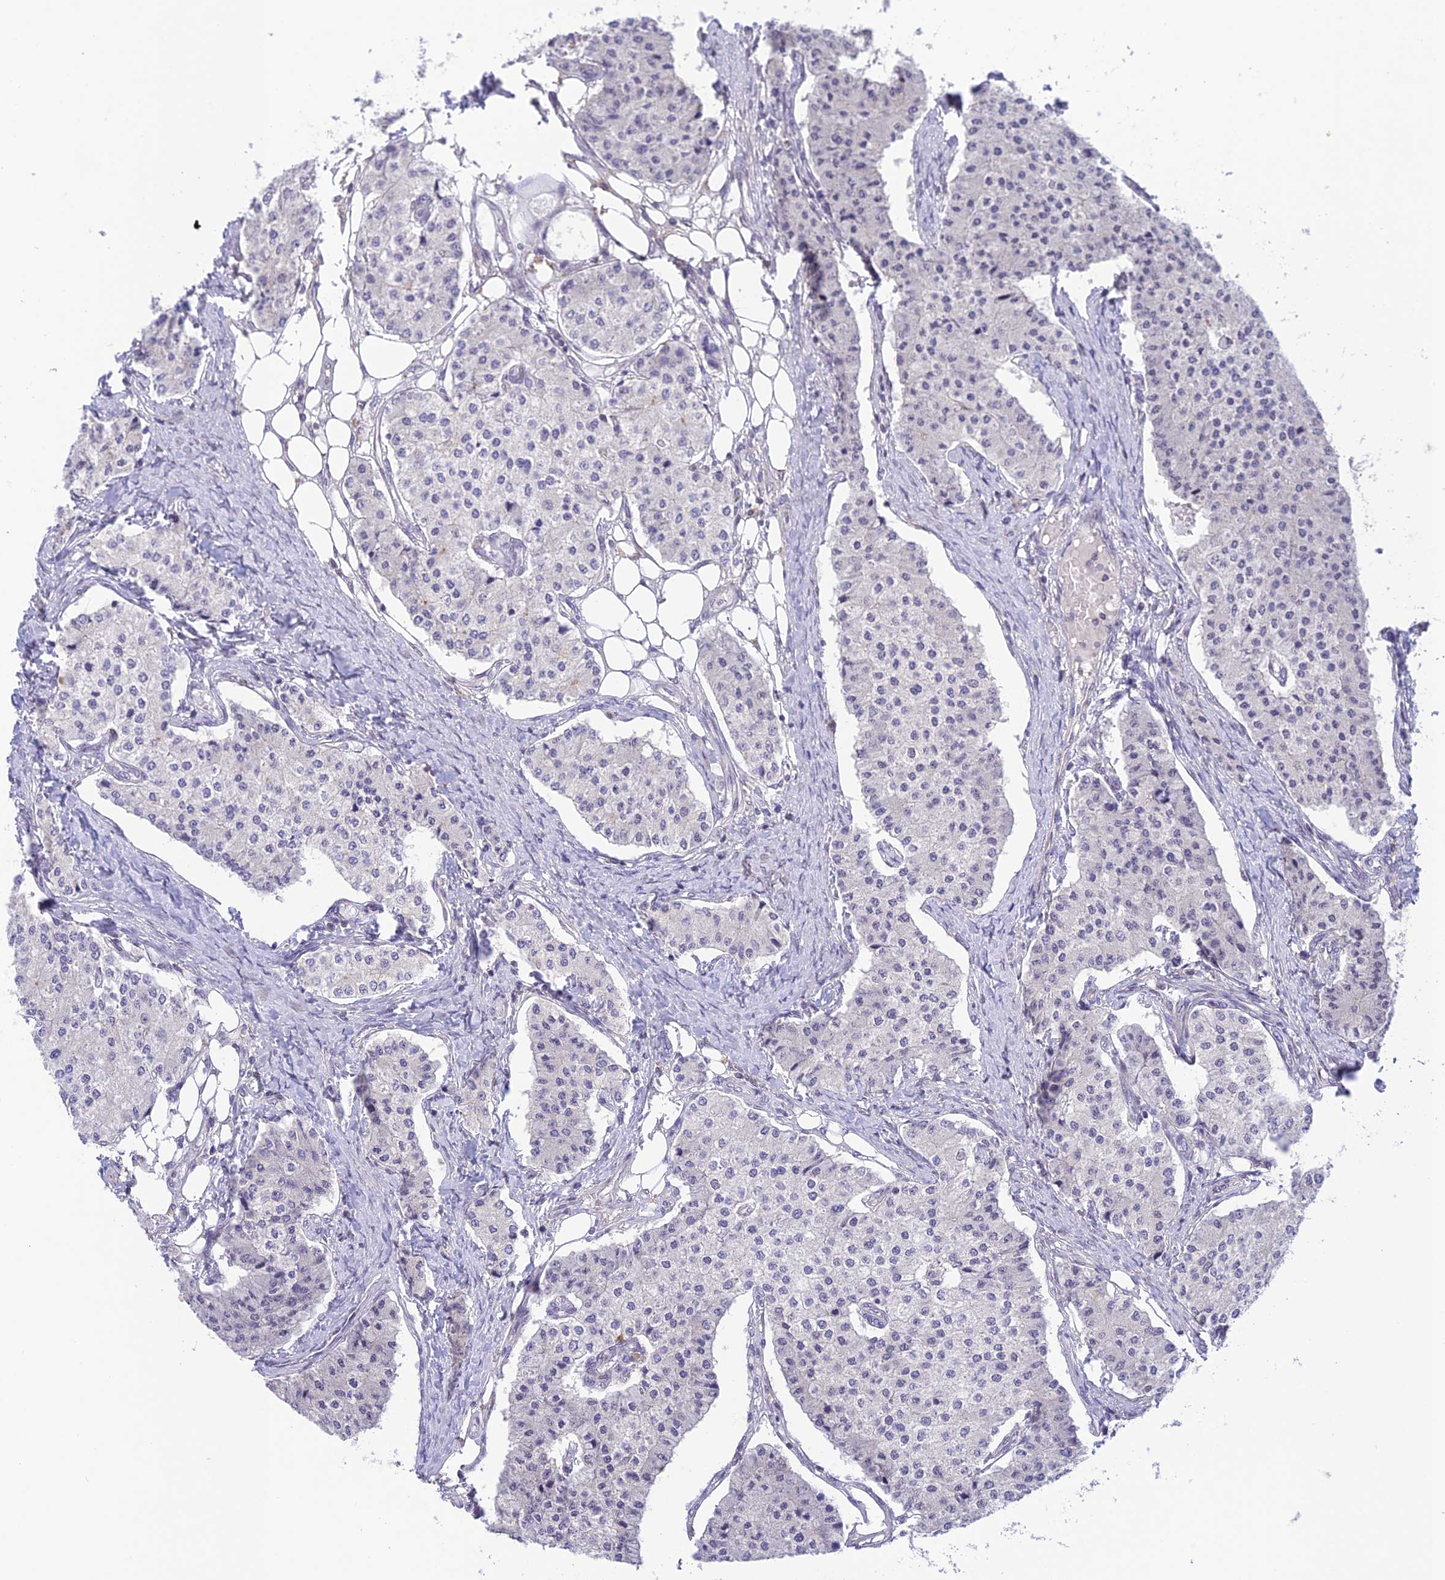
{"staining": {"intensity": "negative", "quantity": "none", "location": "none"}, "tissue": "carcinoid", "cell_type": "Tumor cells", "image_type": "cancer", "snomed": [{"axis": "morphology", "description": "Carcinoid, malignant, NOS"}, {"axis": "topography", "description": "Colon"}], "caption": "High magnification brightfield microscopy of carcinoid stained with DAB (3,3'-diaminobenzidine) (brown) and counterstained with hematoxylin (blue): tumor cells show no significant staining.", "gene": "BMT2", "patient": {"sex": "female", "age": 52}}